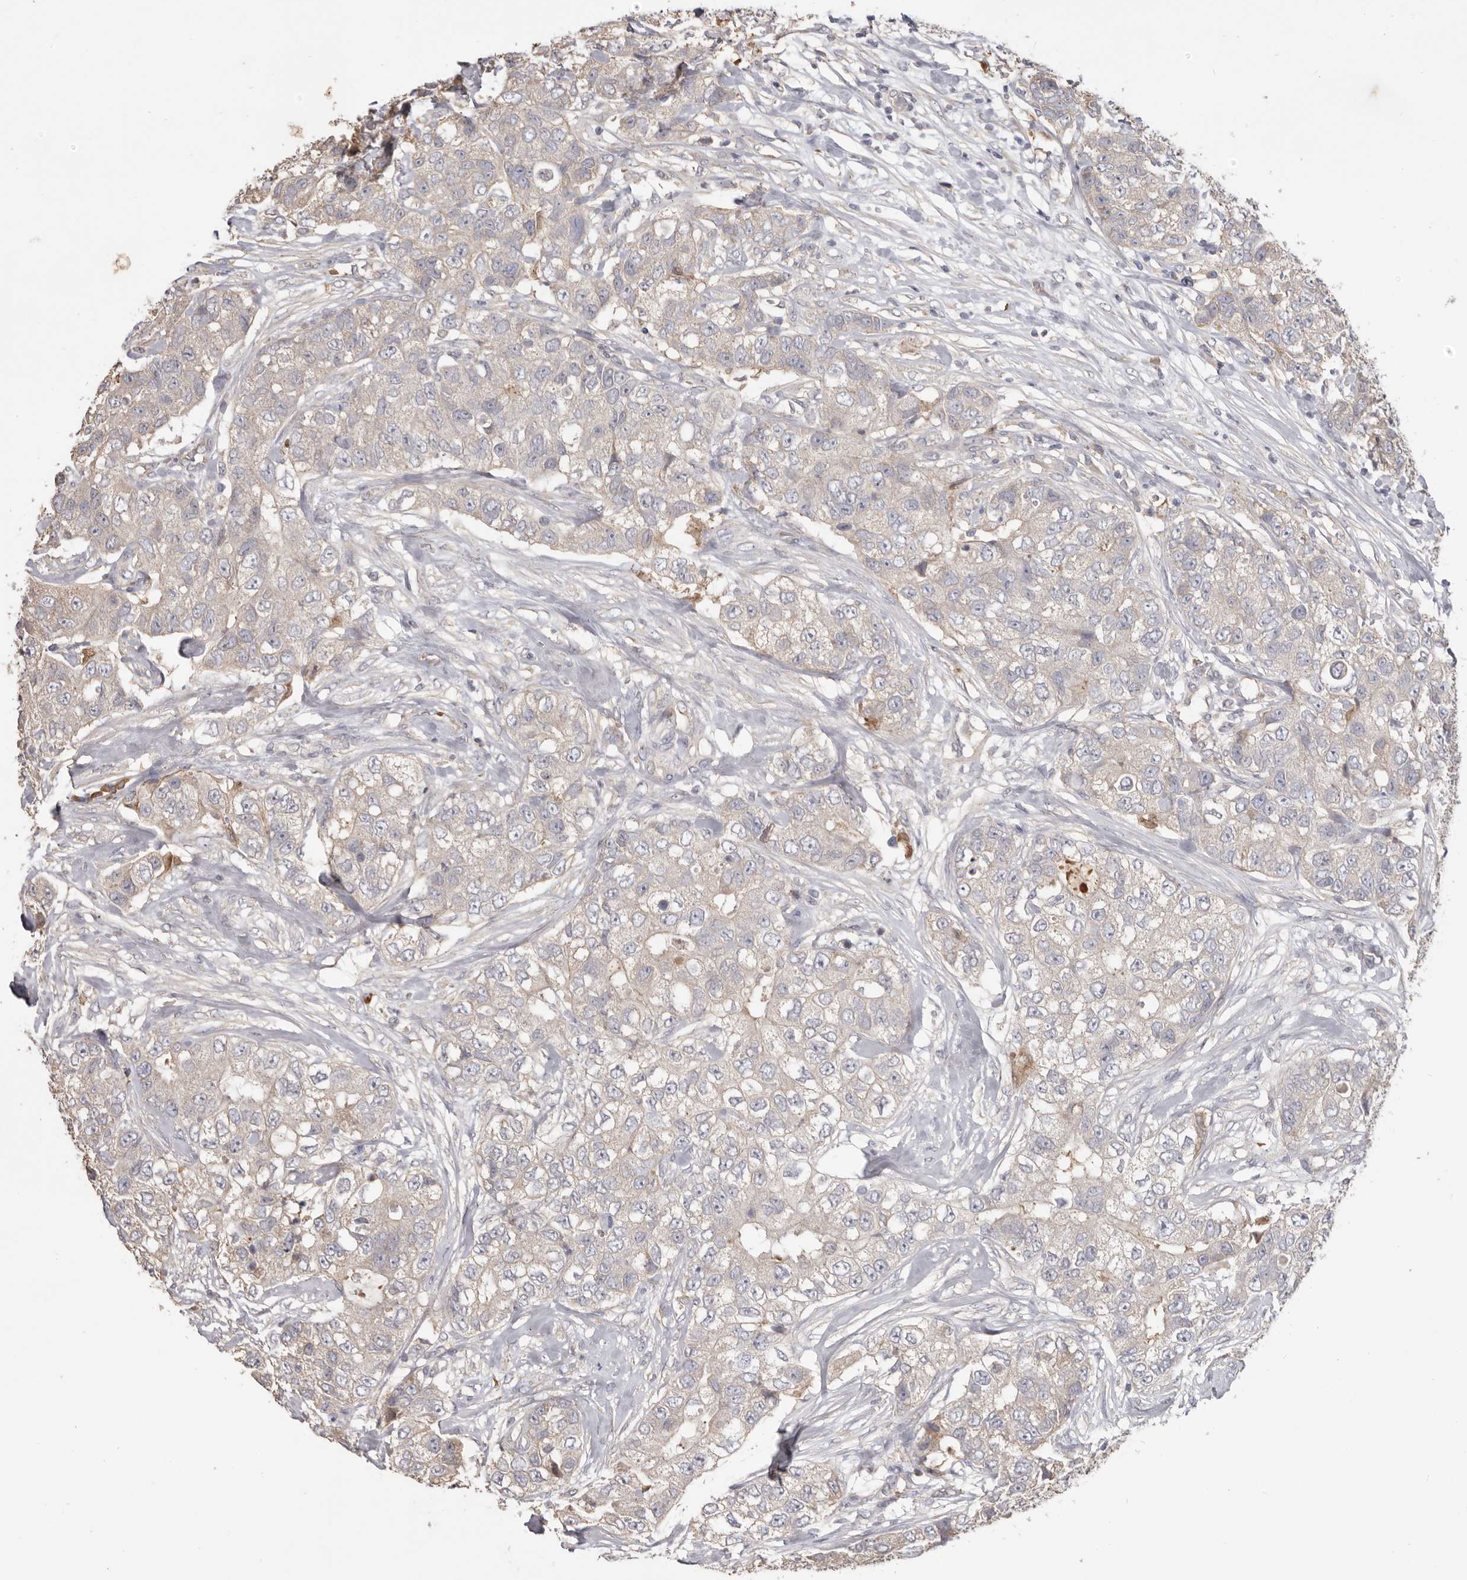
{"staining": {"intensity": "negative", "quantity": "none", "location": "none"}, "tissue": "breast cancer", "cell_type": "Tumor cells", "image_type": "cancer", "snomed": [{"axis": "morphology", "description": "Duct carcinoma"}, {"axis": "topography", "description": "Breast"}], "caption": "IHC micrograph of neoplastic tissue: human breast intraductal carcinoma stained with DAB displays no significant protein staining in tumor cells.", "gene": "HCAR2", "patient": {"sex": "female", "age": 62}}